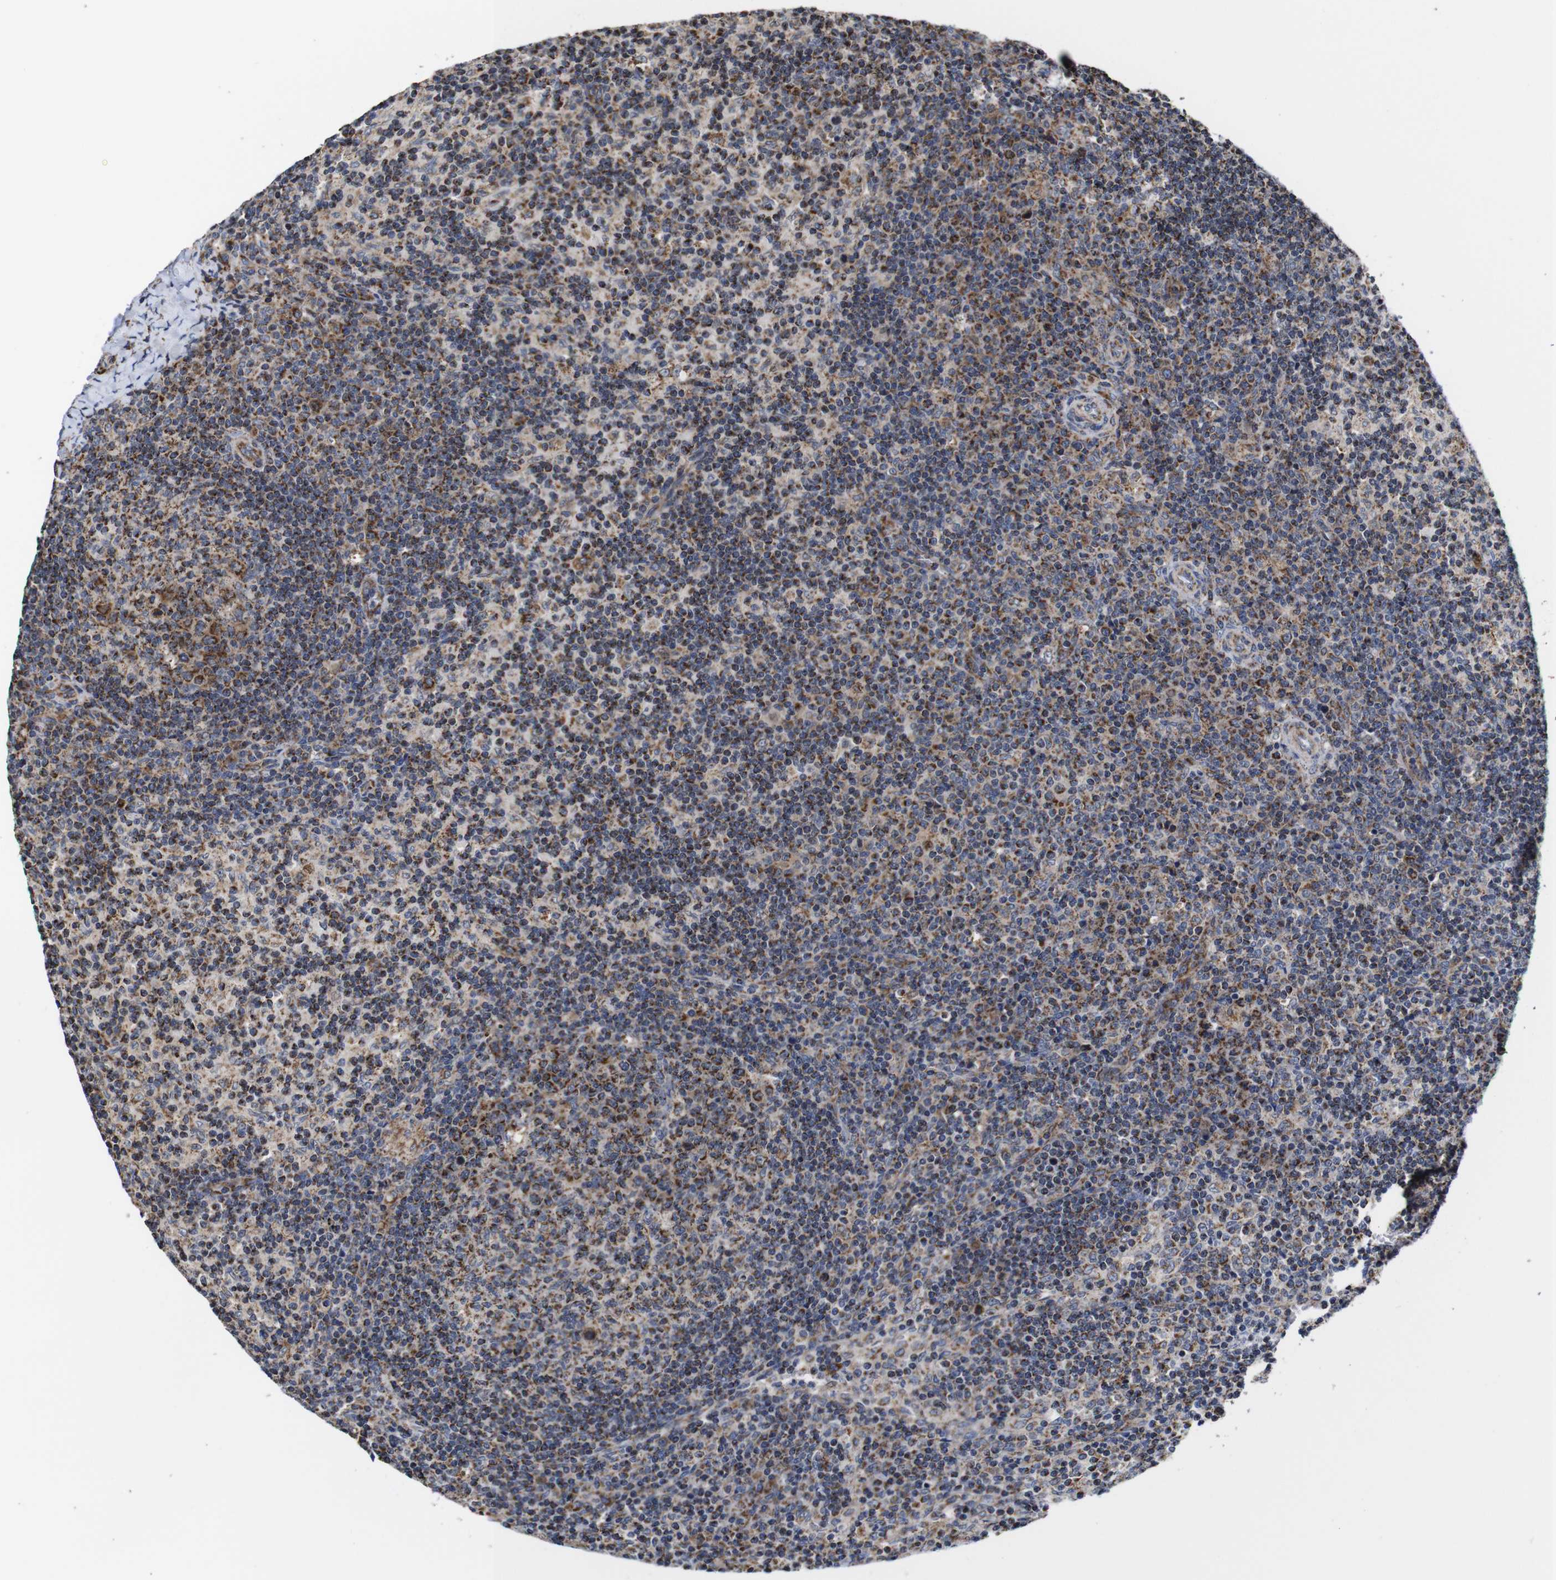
{"staining": {"intensity": "moderate", "quantity": ">75%", "location": "cytoplasmic/membranous"}, "tissue": "lymph node", "cell_type": "Germinal center cells", "image_type": "normal", "snomed": [{"axis": "morphology", "description": "Normal tissue, NOS"}, {"axis": "morphology", "description": "Inflammation, NOS"}, {"axis": "topography", "description": "Lymph node"}], "caption": "Lymph node stained with IHC displays moderate cytoplasmic/membranous staining in approximately >75% of germinal center cells.", "gene": "C17orf80", "patient": {"sex": "male", "age": 55}}